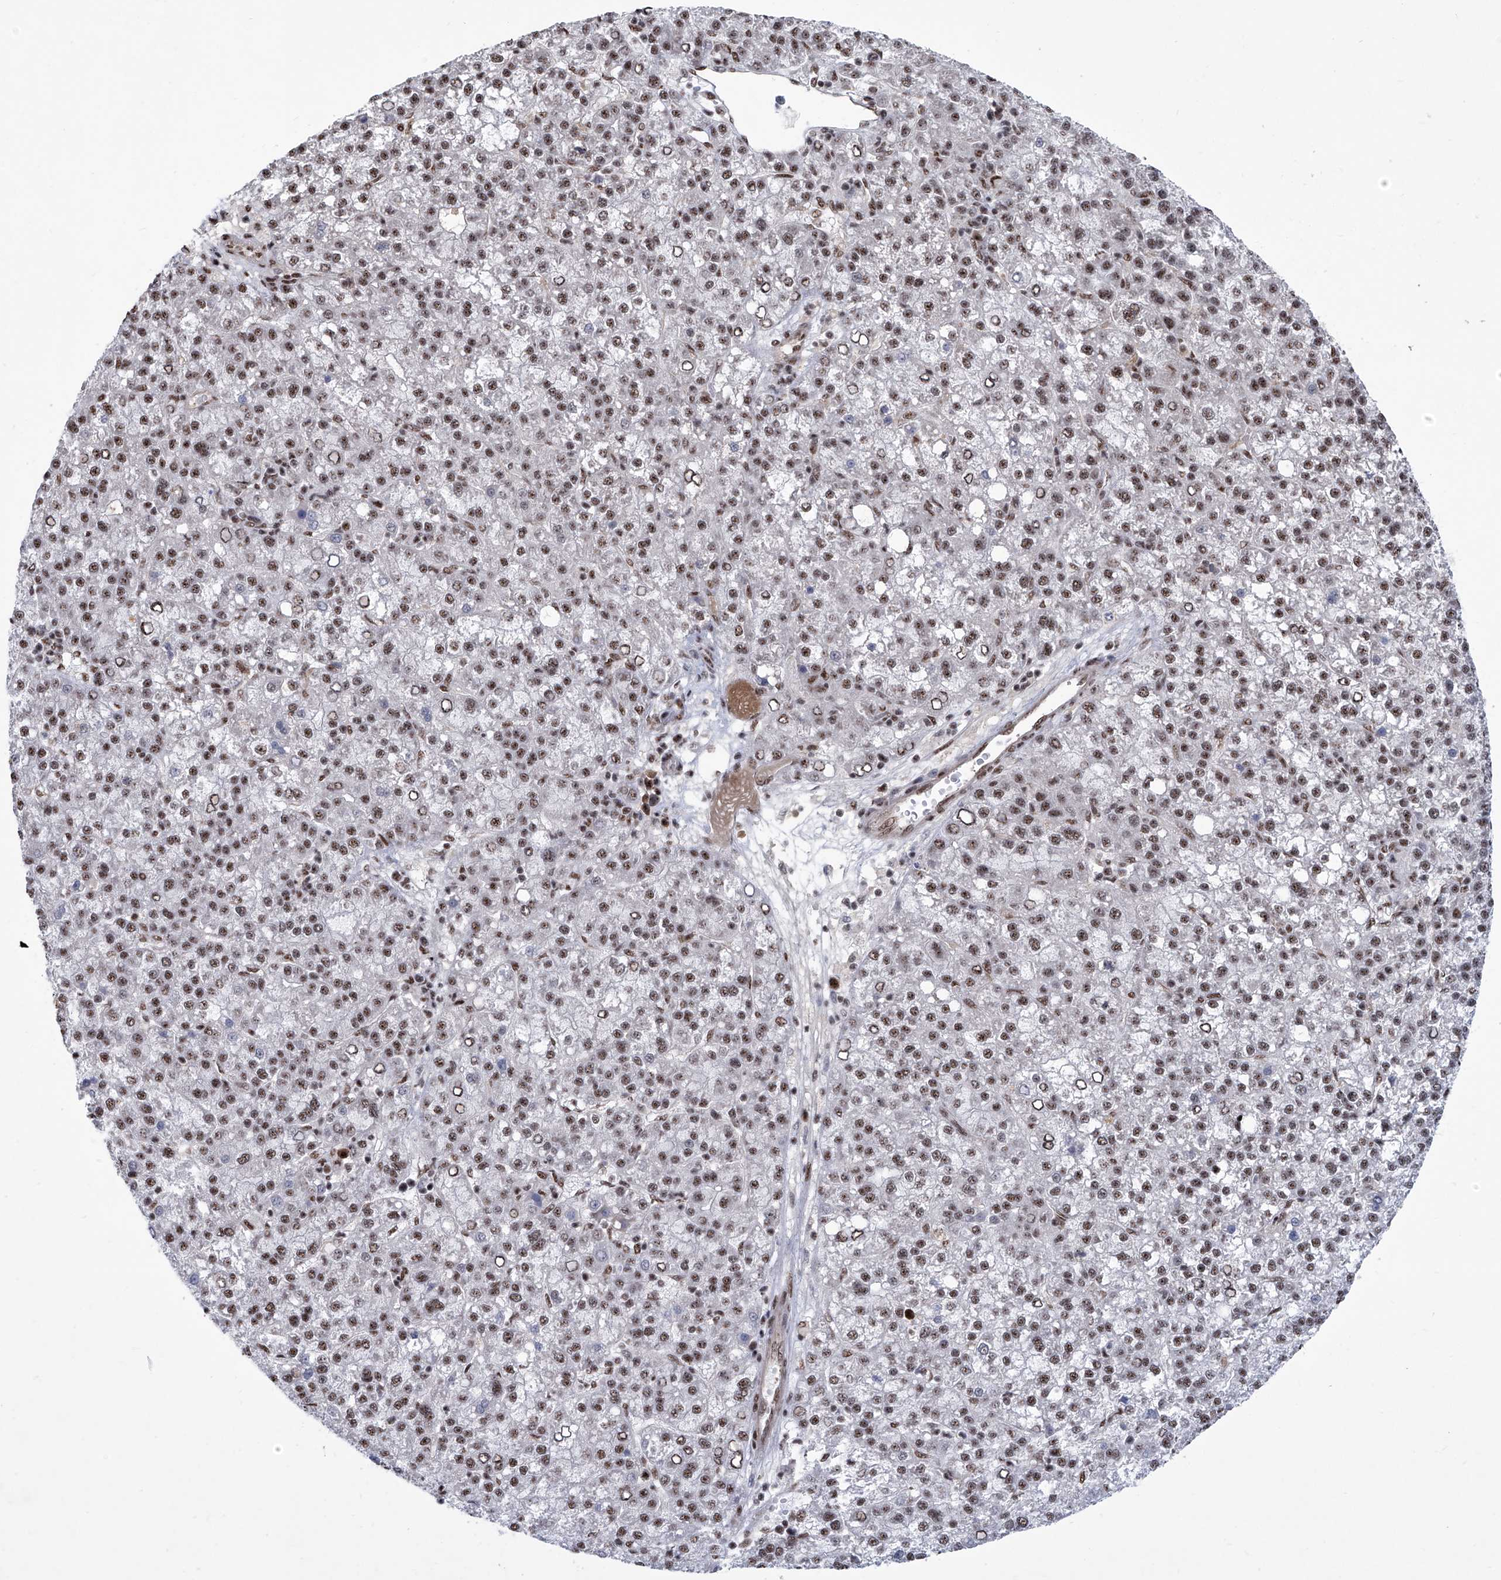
{"staining": {"intensity": "moderate", "quantity": ">75%", "location": "nuclear"}, "tissue": "liver cancer", "cell_type": "Tumor cells", "image_type": "cancer", "snomed": [{"axis": "morphology", "description": "Carcinoma, Hepatocellular, NOS"}, {"axis": "topography", "description": "Liver"}], "caption": "DAB immunohistochemical staining of liver cancer displays moderate nuclear protein staining in approximately >75% of tumor cells. (DAB = brown stain, brightfield microscopy at high magnification).", "gene": "FBXL4", "patient": {"sex": "female", "age": 58}}